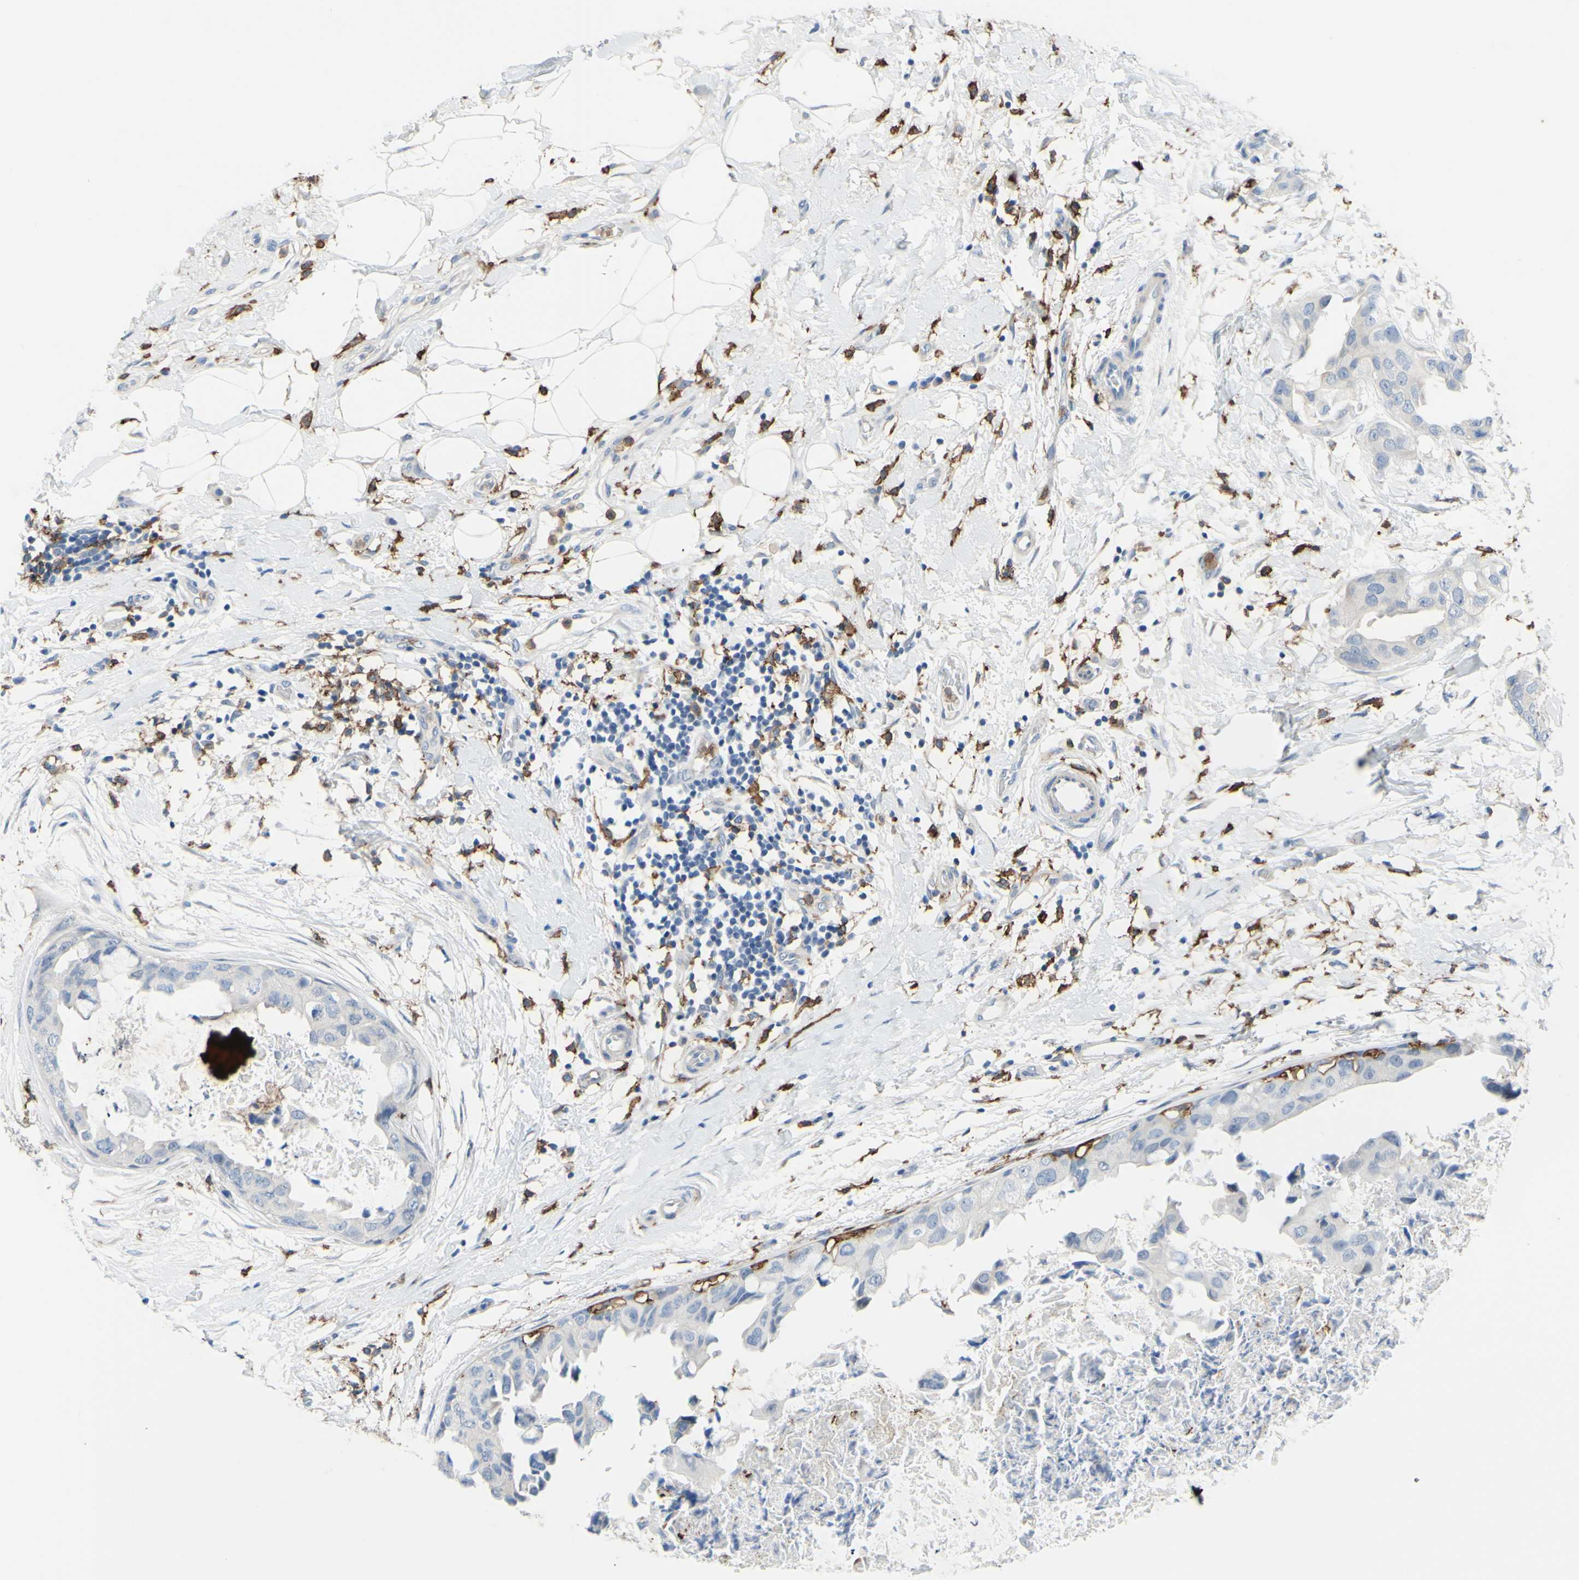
{"staining": {"intensity": "negative", "quantity": "none", "location": "none"}, "tissue": "breast cancer", "cell_type": "Tumor cells", "image_type": "cancer", "snomed": [{"axis": "morphology", "description": "Duct carcinoma"}, {"axis": "topography", "description": "Breast"}], "caption": "Breast cancer stained for a protein using IHC shows no positivity tumor cells.", "gene": "FCGR2A", "patient": {"sex": "female", "age": 40}}